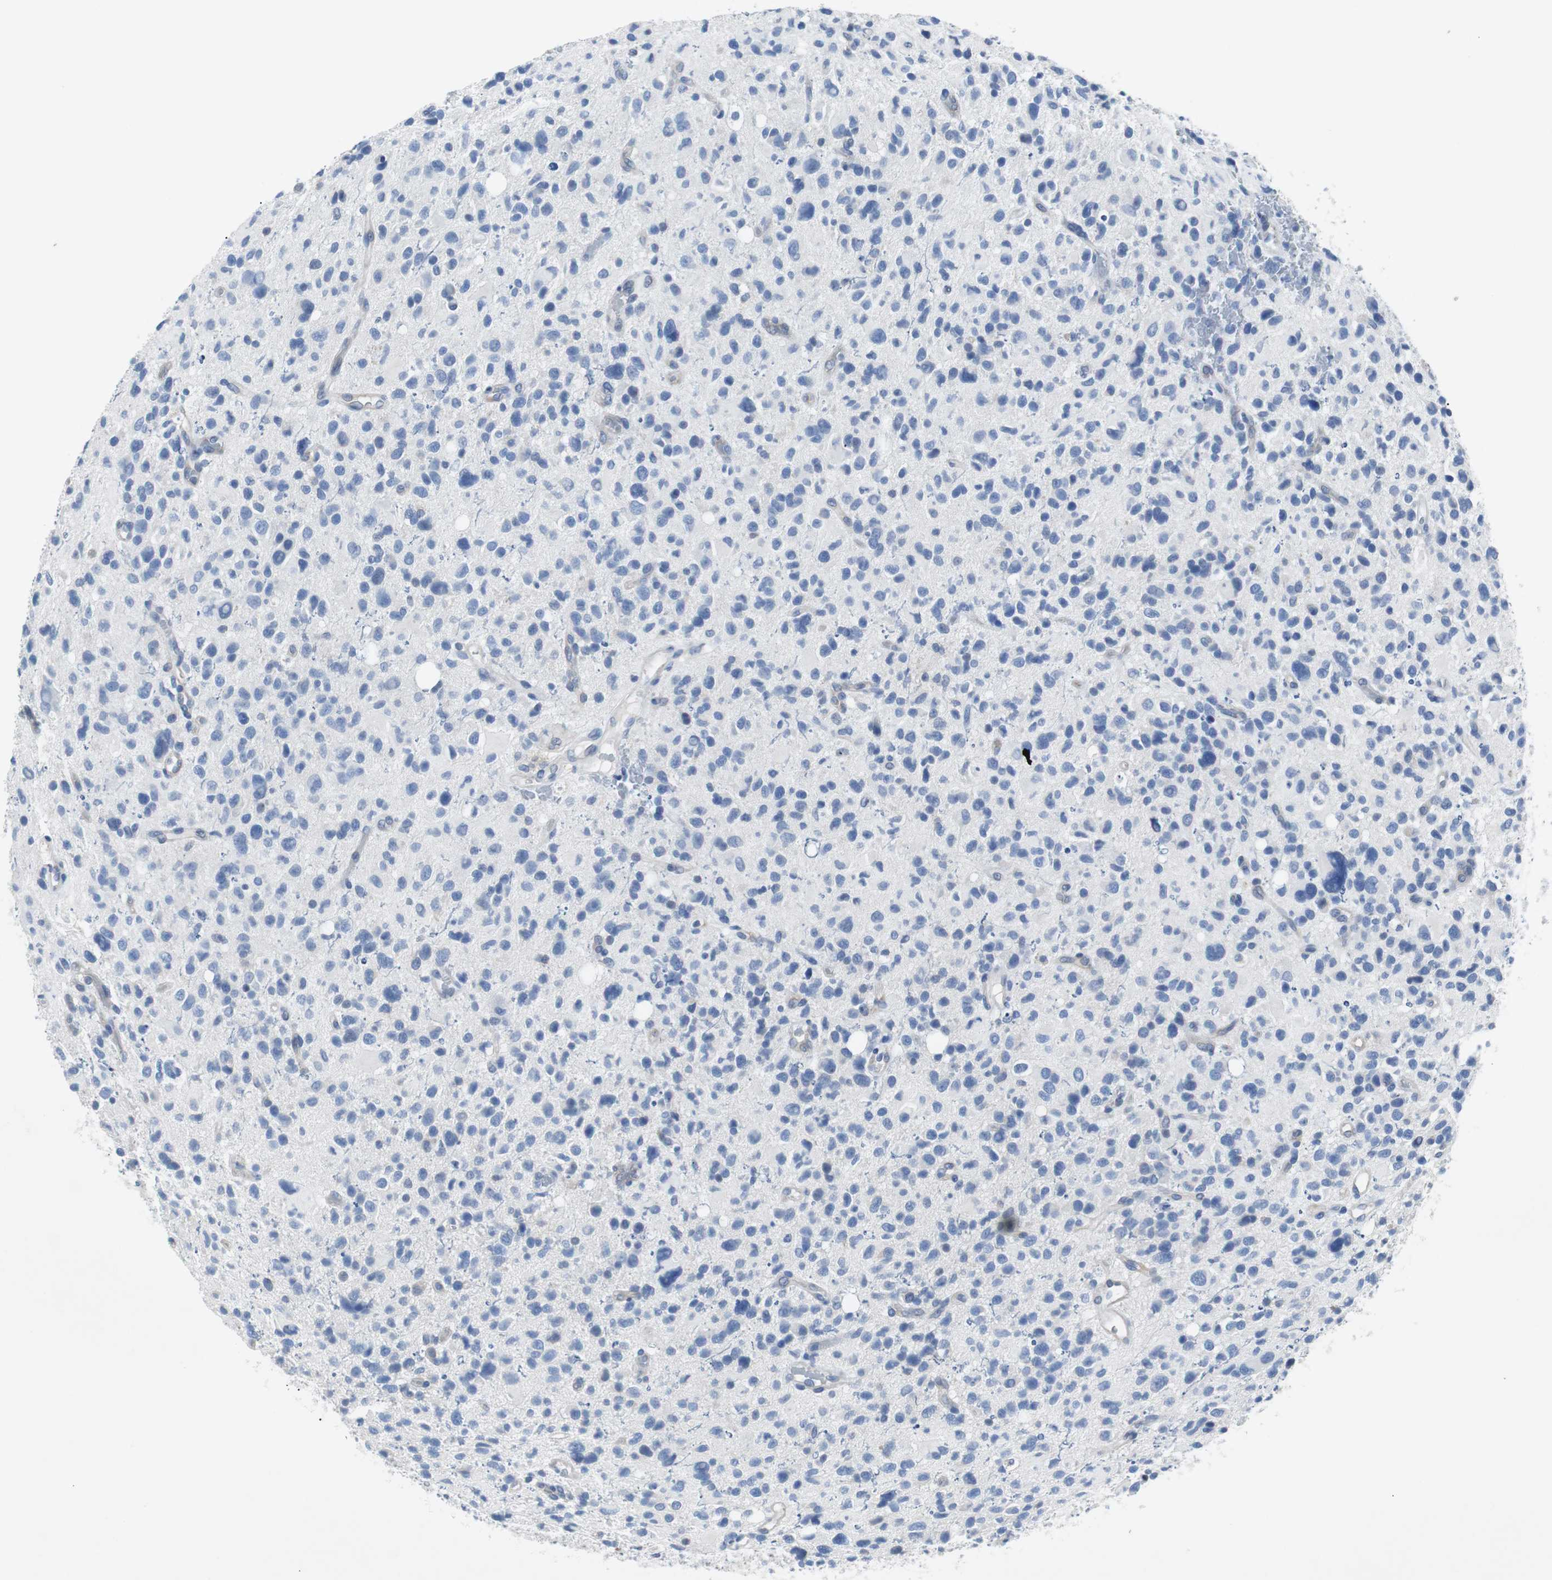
{"staining": {"intensity": "negative", "quantity": "none", "location": "none"}, "tissue": "glioma", "cell_type": "Tumor cells", "image_type": "cancer", "snomed": [{"axis": "morphology", "description": "Glioma, malignant, High grade"}, {"axis": "topography", "description": "Brain"}], "caption": "This is an IHC micrograph of human high-grade glioma (malignant). There is no expression in tumor cells.", "gene": "EEF2K", "patient": {"sex": "male", "age": 48}}